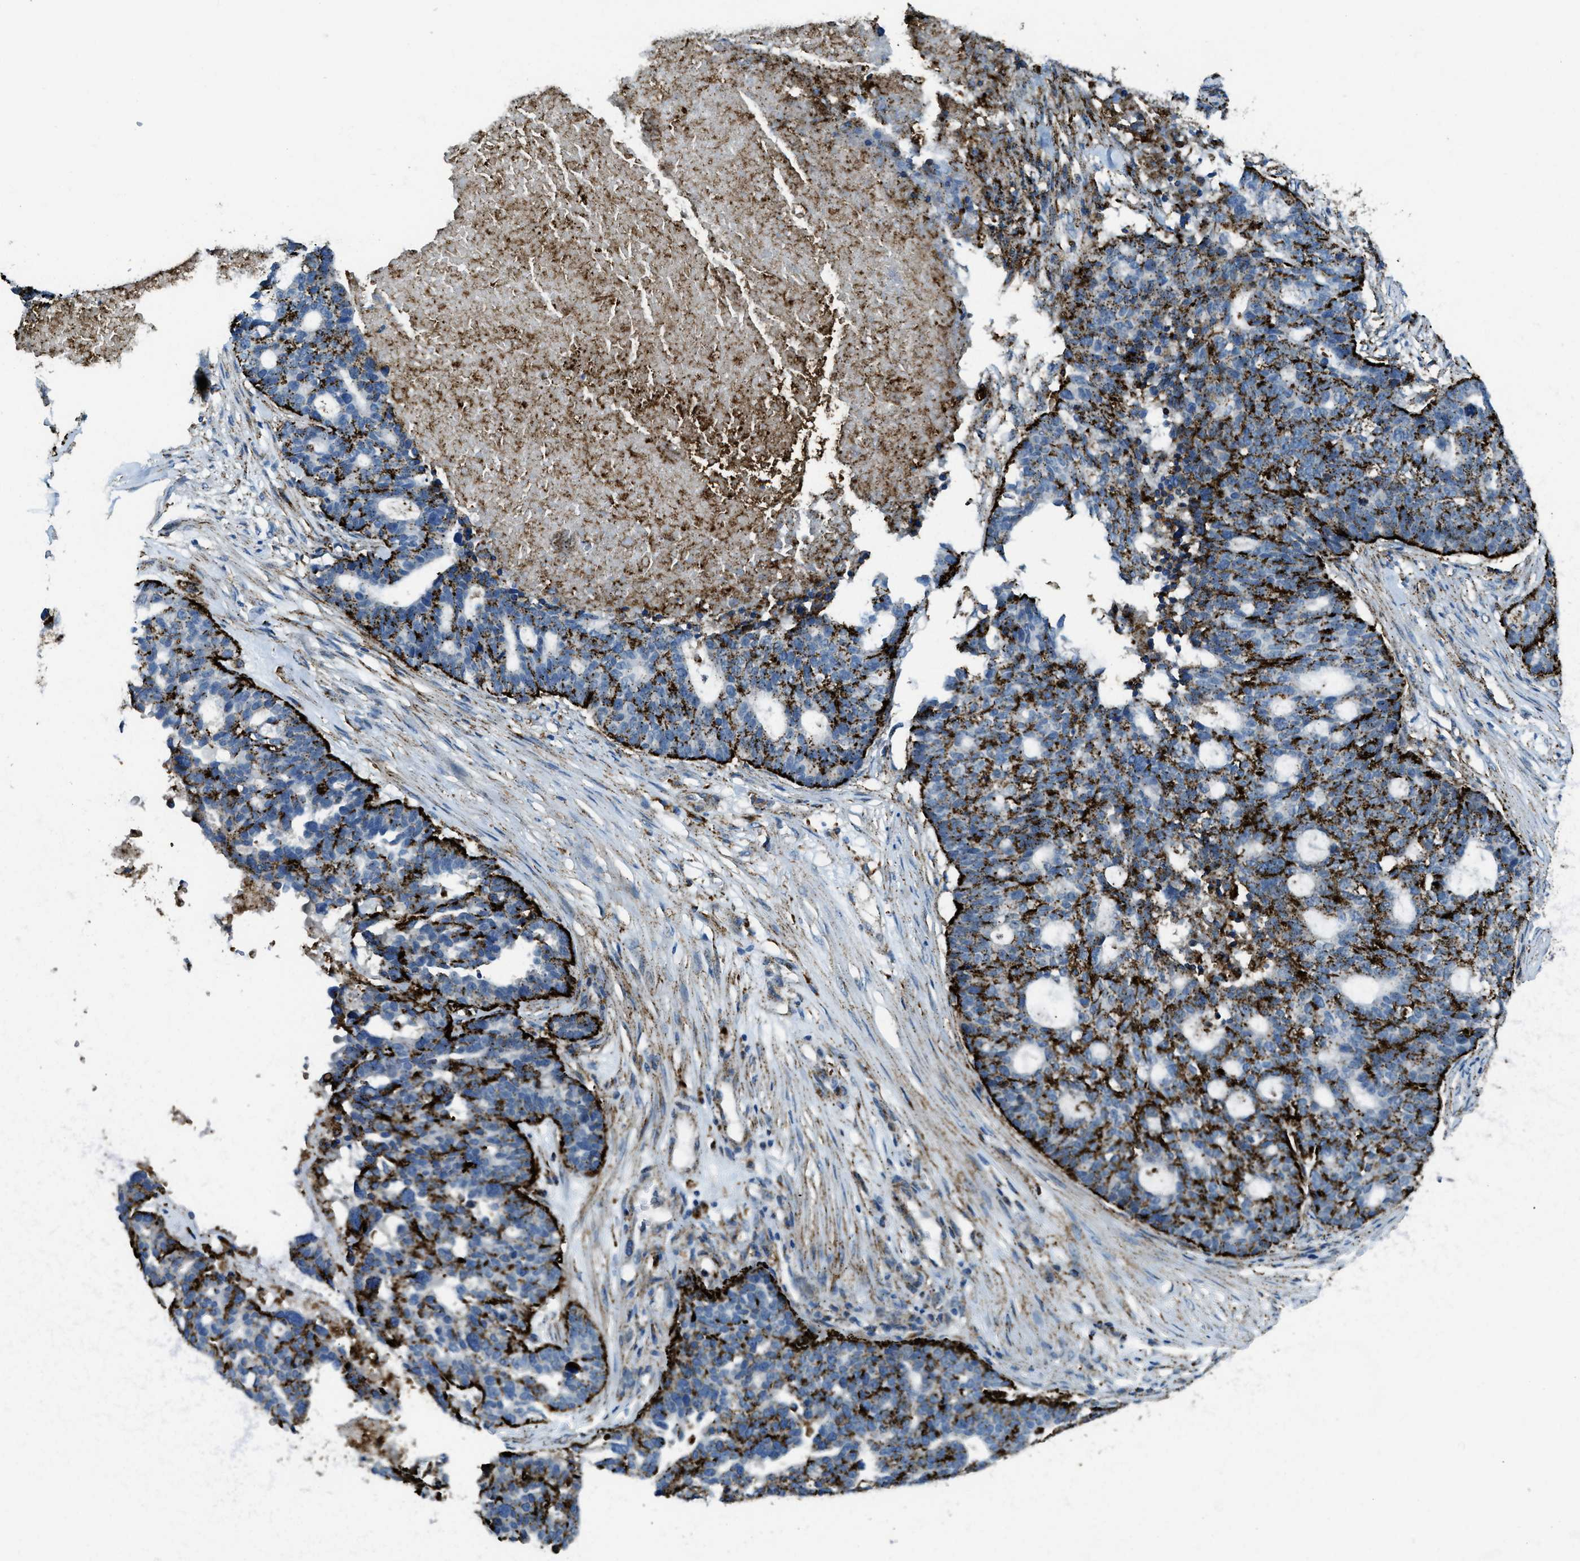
{"staining": {"intensity": "strong", "quantity": ">75%", "location": "cytoplasmic/membranous"}, "tissue": "ovarian cancer", "cell_type": "Tumor cells", "image_type": "cancer", "snomed": [{"axis": "morphology", "description": "Cystadenocarcinoma, serous, NOS"}, {"axis": "topography", "description": "Ovary"}], "caption": "Ovarian serous cystadenocarcinoma was stained to show a protein in brown. There is high levels of strong cytoplasmic/membranous positivity in approximately >75% of tumor cells.", "gene": "SCARB2", "patient": {"sex": "female", "age": 59}}